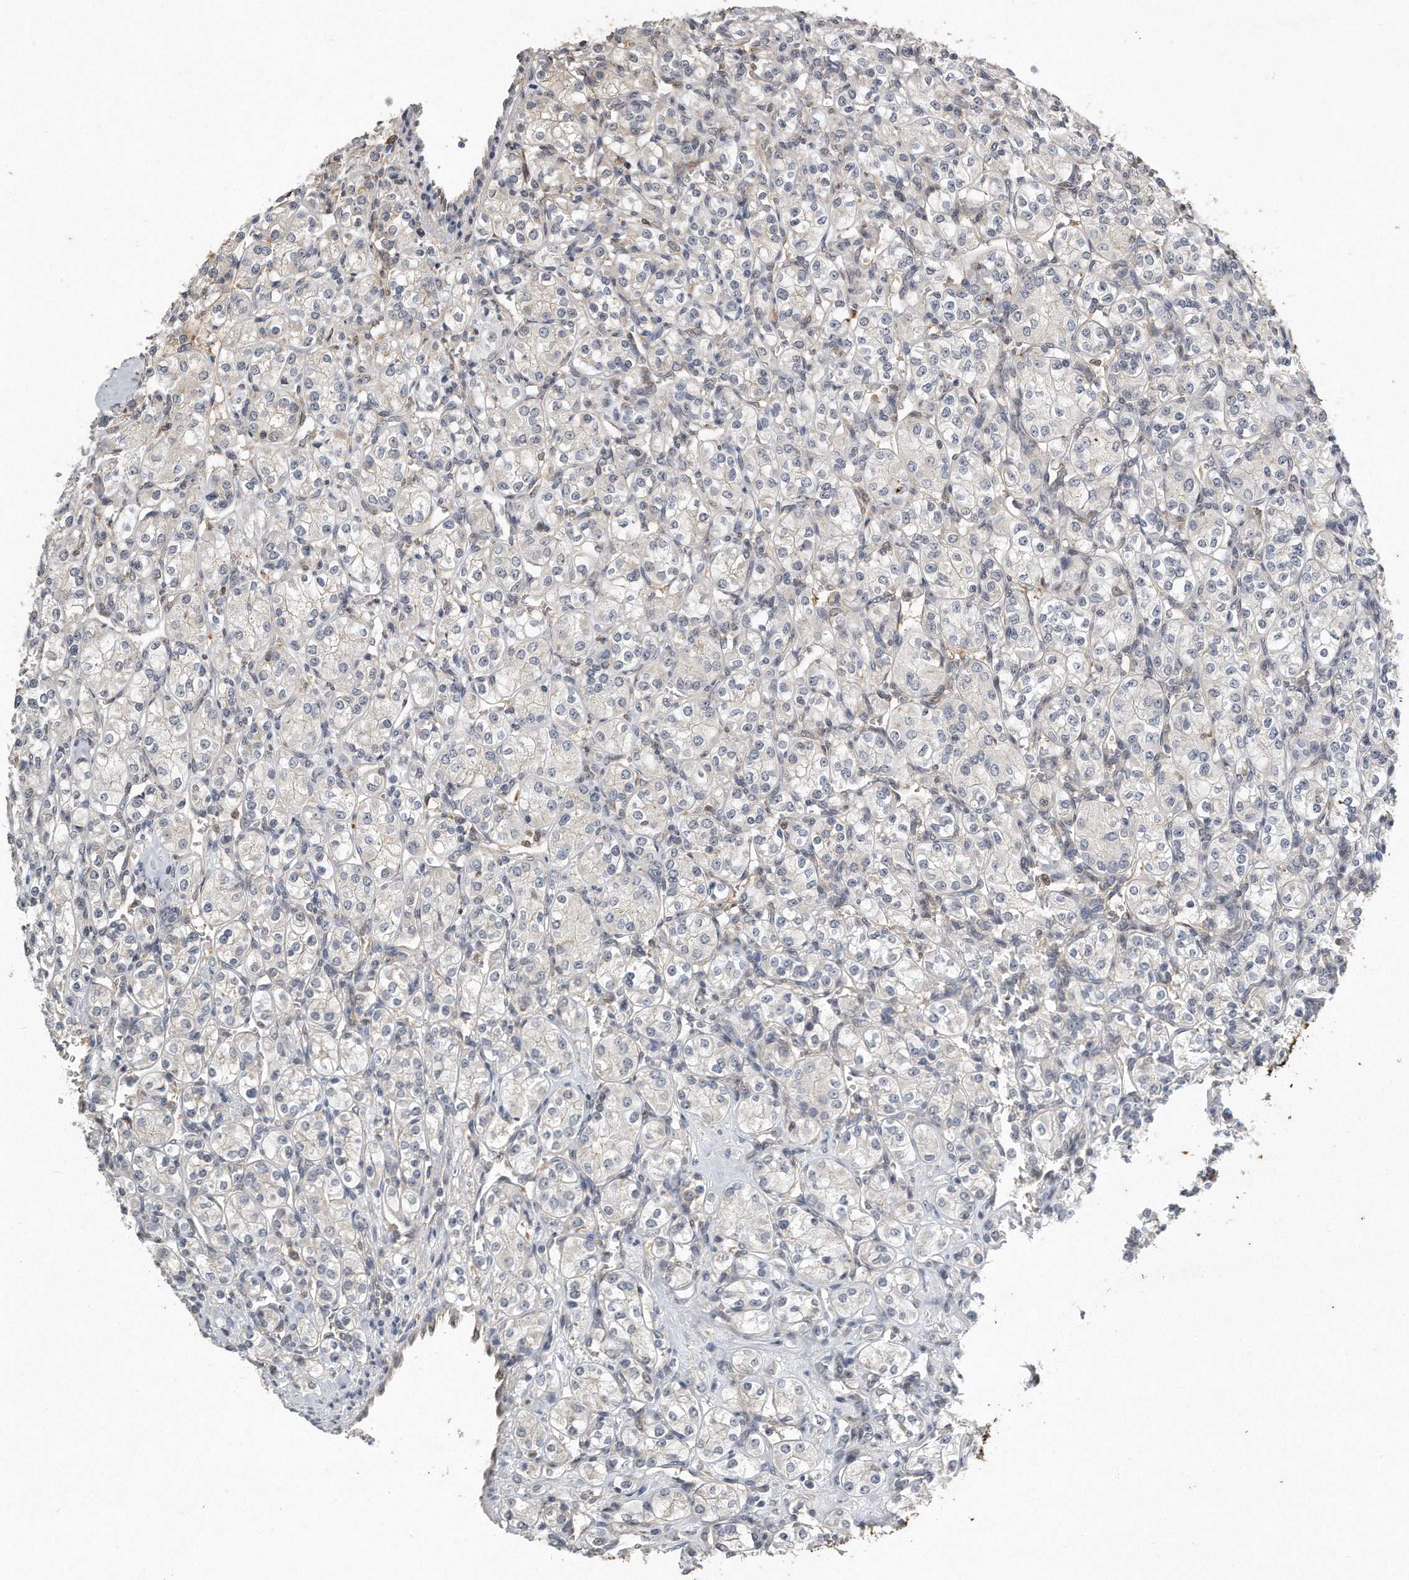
{"staining": {"intensity": "negative", "quantity": "none", "location": "none"}, "tissue": "renal cancer", "cell_type": "Tumor cells", "image_type": "cancer", "snomed": [{"axis": "morphology", "description": "Adenocarcinoma, NOS"}, {"axis": "topography", "description": "Kidney"}], "caption": "This histopathology image is of adenocarcinoma (renal) stained with IHC to label a protein in brown with the nuclei are counter-stained blue. There is no positivity in tumor cells. (DAB IHC, high magnification).", "gene": "CAMK1", "patient": {"sex": "male", "age": 77}}